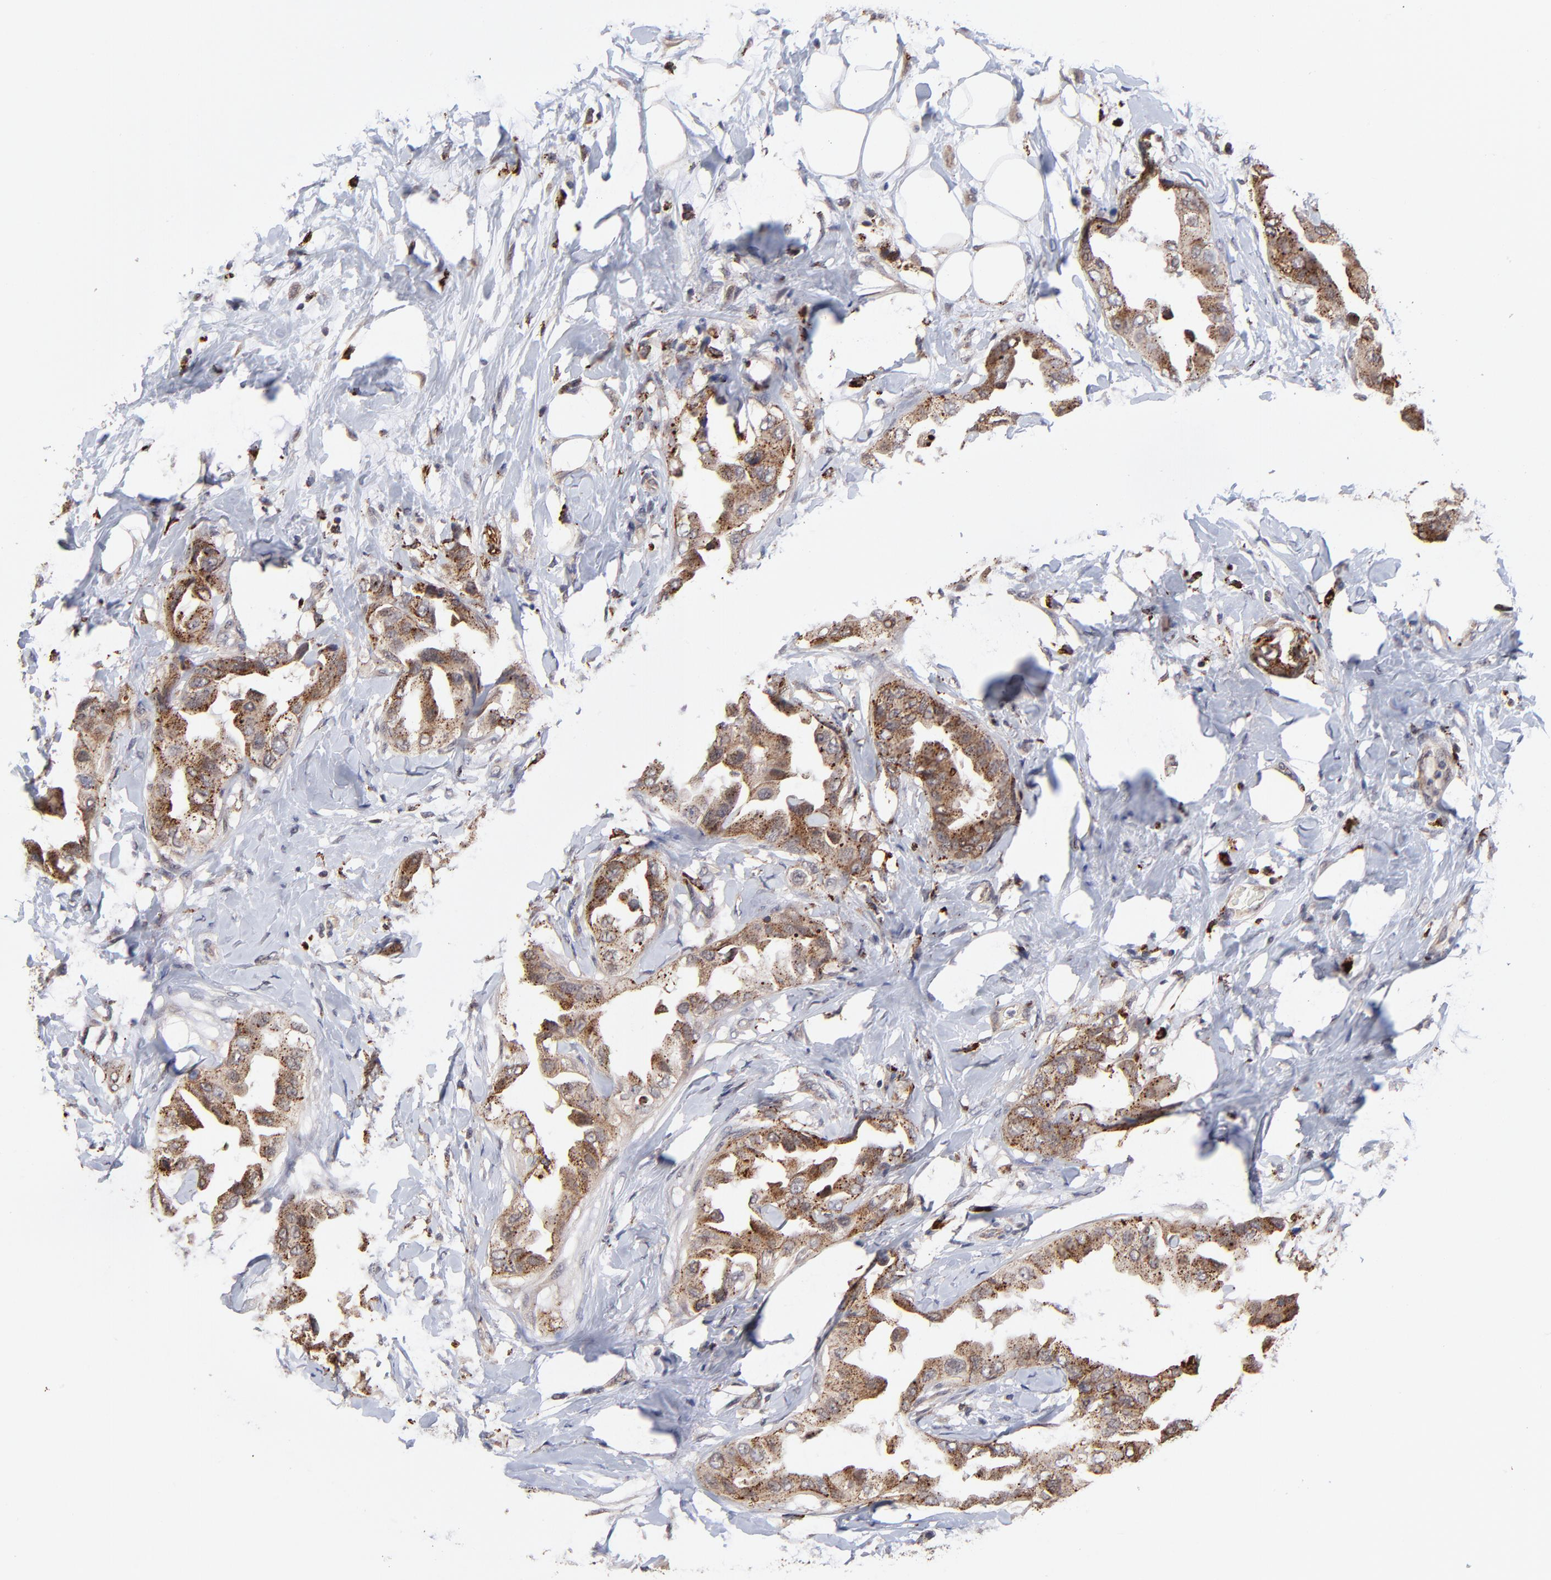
{"staining": {"intensity": "strong", "quantity": ">75%", "location": "cytoplasmic/membranous"}, "tissue": "breast cancer", "cell_type": "Tumor cells", "image_type": "cancer", "snomed": [{"axis": "morphology", "description": "Duct carcinoma"}, {"axis": "topography", "description": "Breast"}], "caption": "There is high levels of strong cytoplasmic/membranous positivity in tumor cells of breast cancer (invasive ductal carcinoma), as demonstrated by immunohistochemical staining (brown color).", "gene": "PDE4B", "patient": {"sex": "female", "age": 40}}